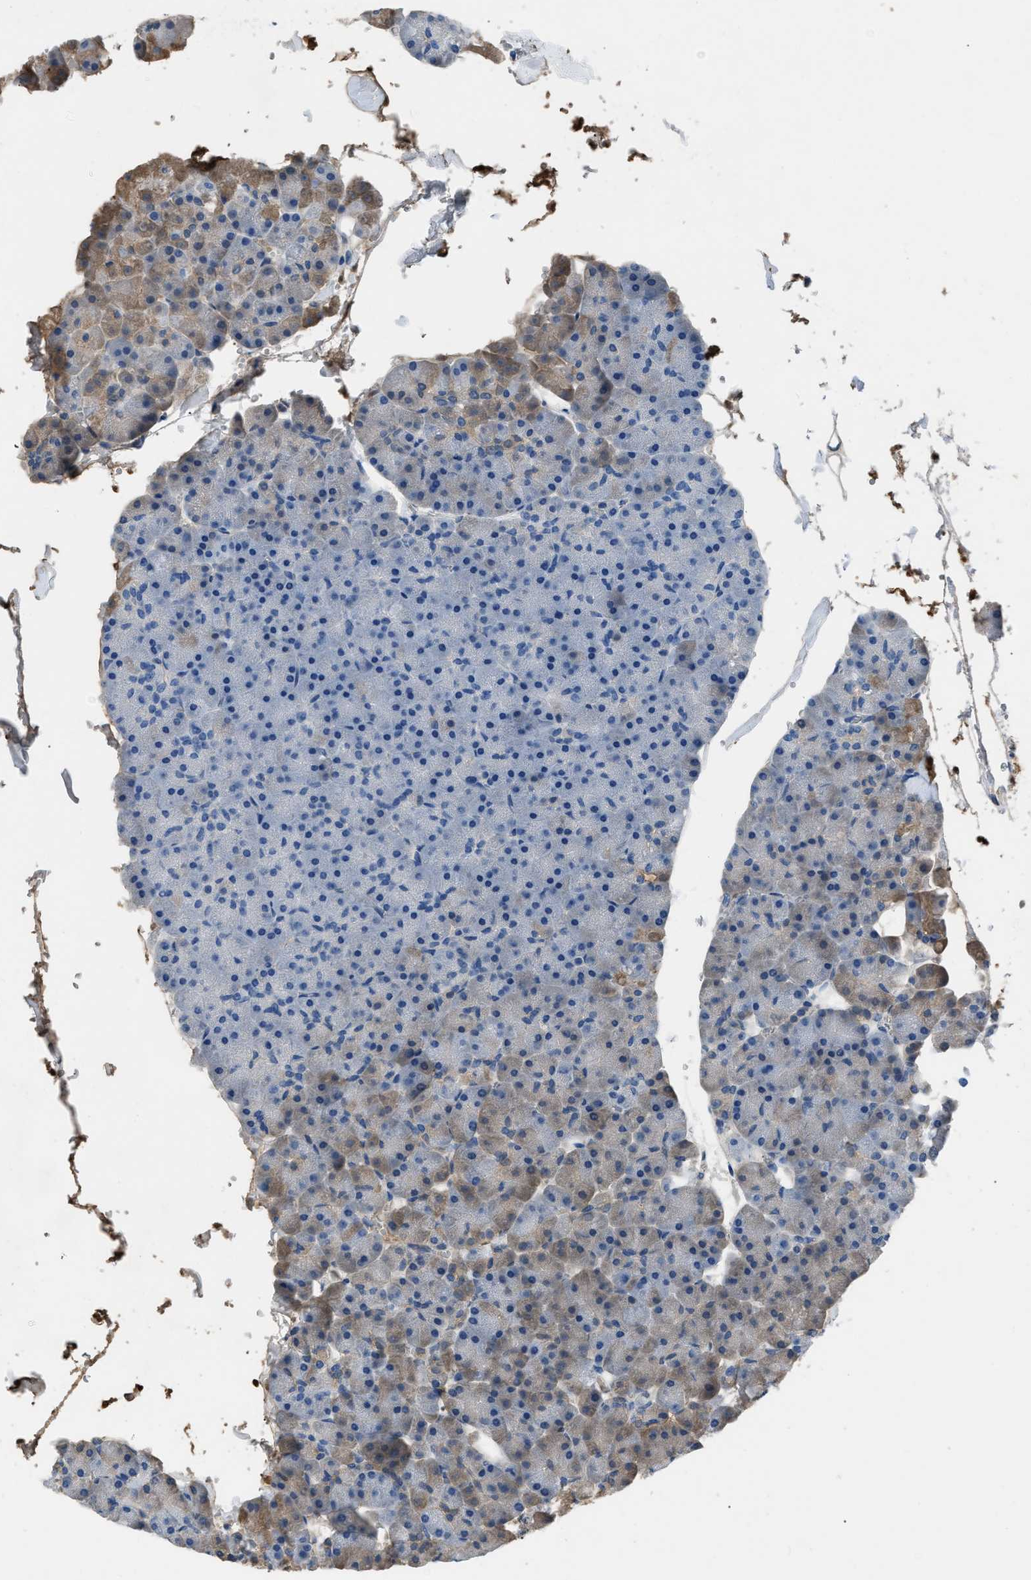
{"staining": {"intensity": "weak", "quantity": "<25%", "location": "cytoplasmic/membranous"}, "tissue": "pancreas", "cell_type": "Exocrine glandular cells", "image_type": "normal", "snomed": [{"axis": "morphology", "description": "Normal tissue, NOS"}, {"axis": "topography", "description": "Pancreas"}], "caption": "An IHC histopathology image of normal pancreas is shown. There is no staining in exocrine glandular cells of pancreas.", "gene": "STC1", "patient": {"sex": "male", "age": 35}}